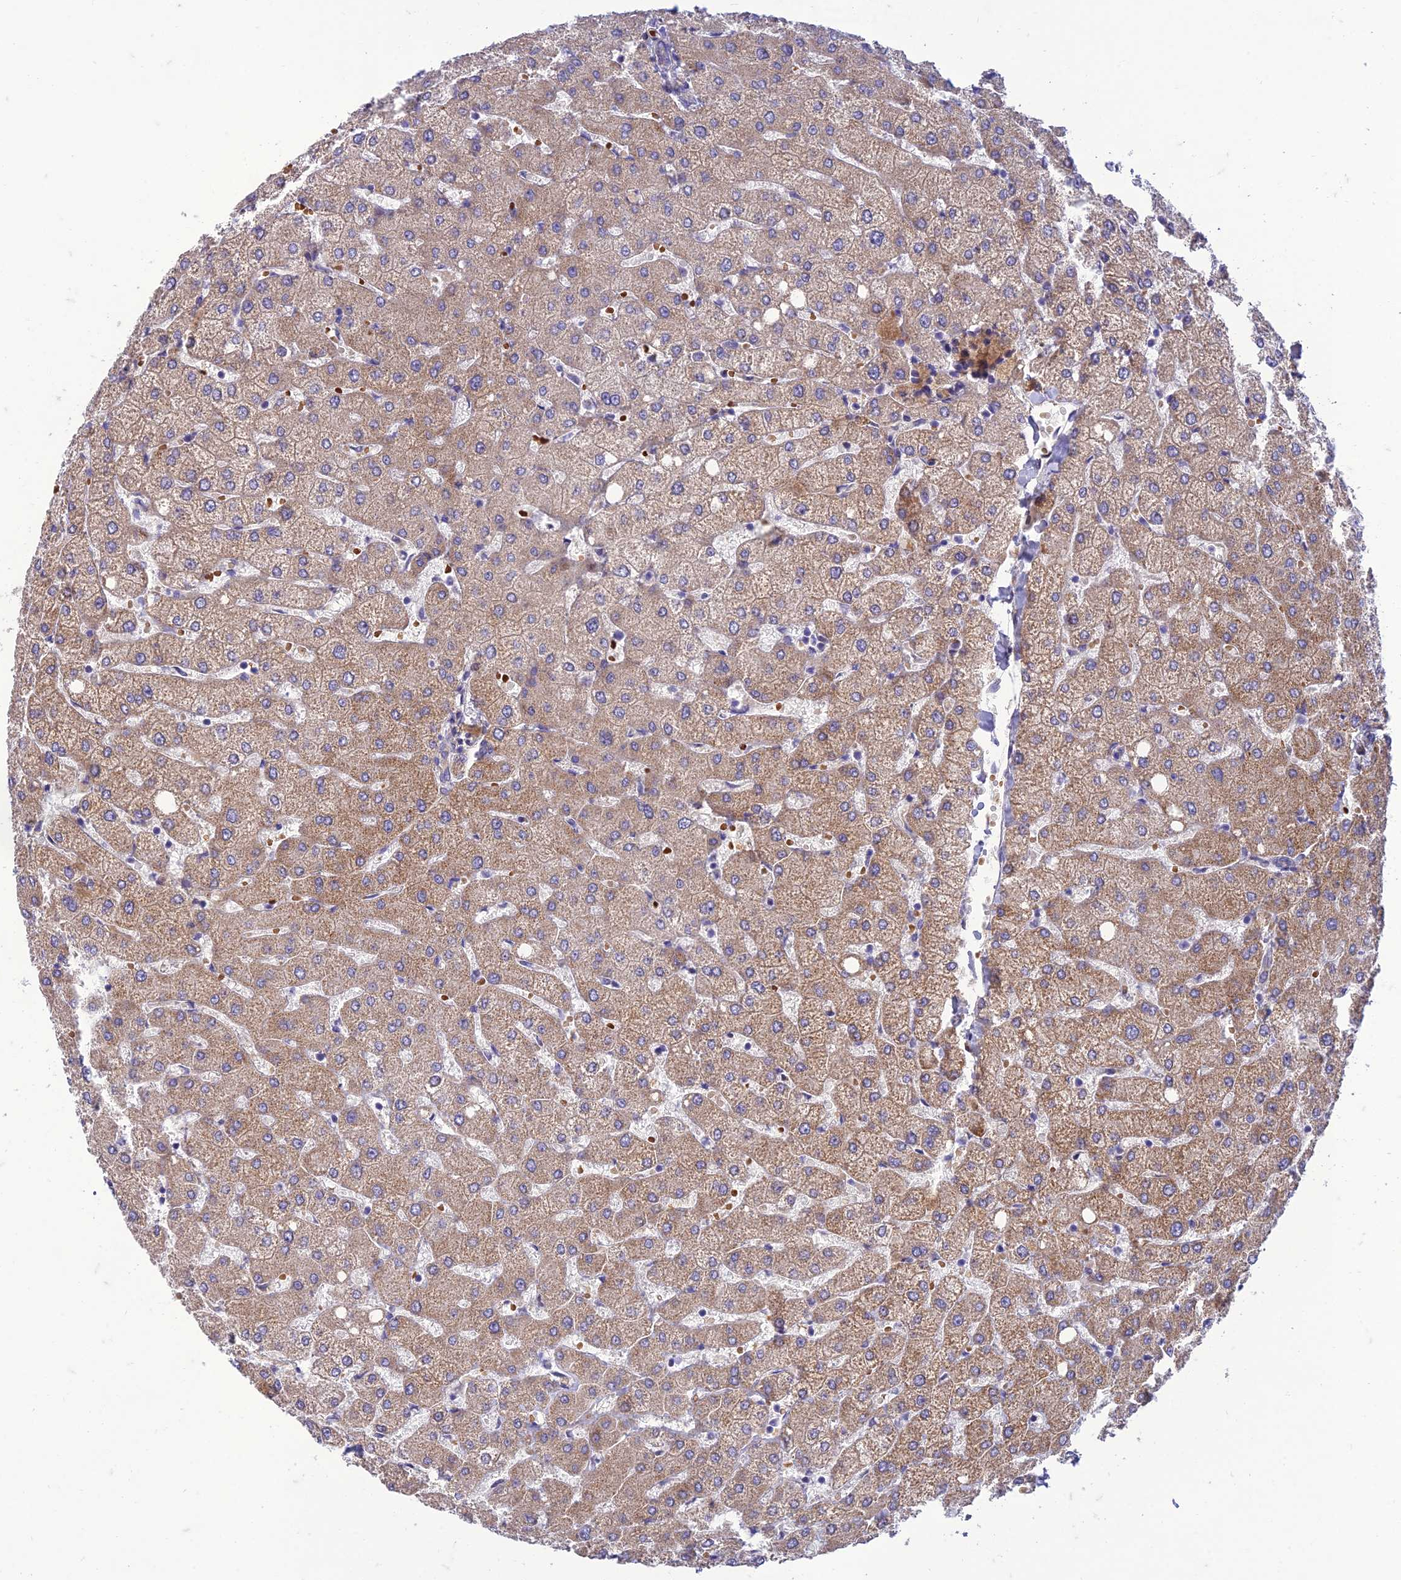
{"staining": {"intensity": "negative", "quantity": "none", "location": "none"}, "tissue": "liver", "cell_type": "Cholangiocytes", "image_type": "normal", "snomed": [{"axis": "morphology", "description": "Normal tissue, NOS"}, {"axis": "topography", "description": "Liver"}], "caption": "Photomicrograph shows no protein expression in cholangiocytes of normal liver. Brightfield microscopy of immunohistochemistry (IHC) stained with DAB (3,3'-diaminobenzidine) (brown) and hematoxylin (blue), captured at high magnification.", "gene": "SEL1L3", "patient": {"sex": "female", "age": 54}}